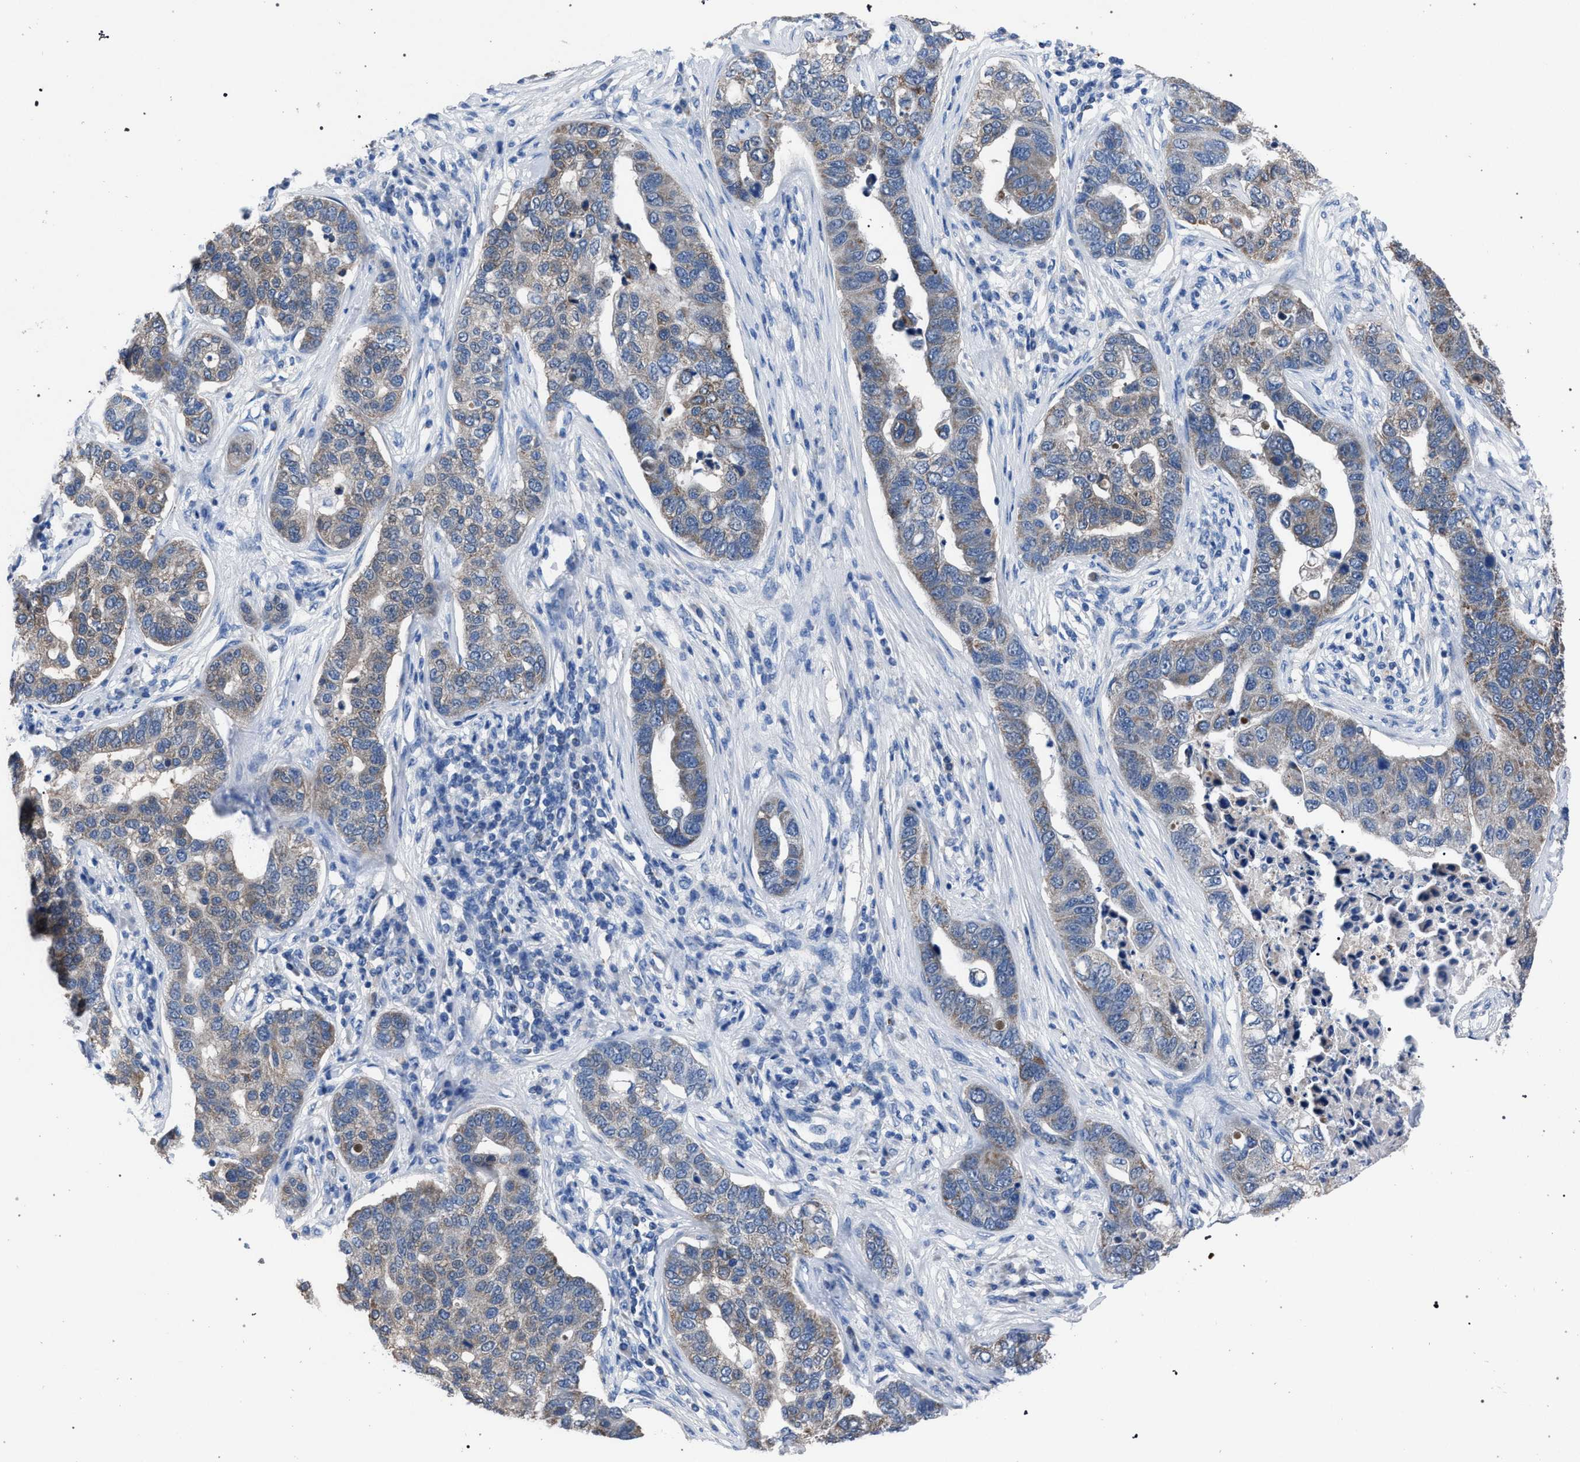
{"staining": {"intensity": "weak", "quantity": "<25%", "location": "cytoplasmic/membranous"}, "tissue": "pancreatic cancer", "cell_type": "Tumor cells", "image_type": "cancer", "snomed": [{"axis": "morphology", "description": "Adenocarcinoma, NOS"}, {"axis": "topography", "description": "Pancreas"}], "caption": "This is an immunohistochemistry (IHC) photomicrograph of pancreatic cancer (adenocarcinoma). There is no expression in tumor cells.", "gene": "CRYZ", "patient": {"sex": "female", "age": 61}}